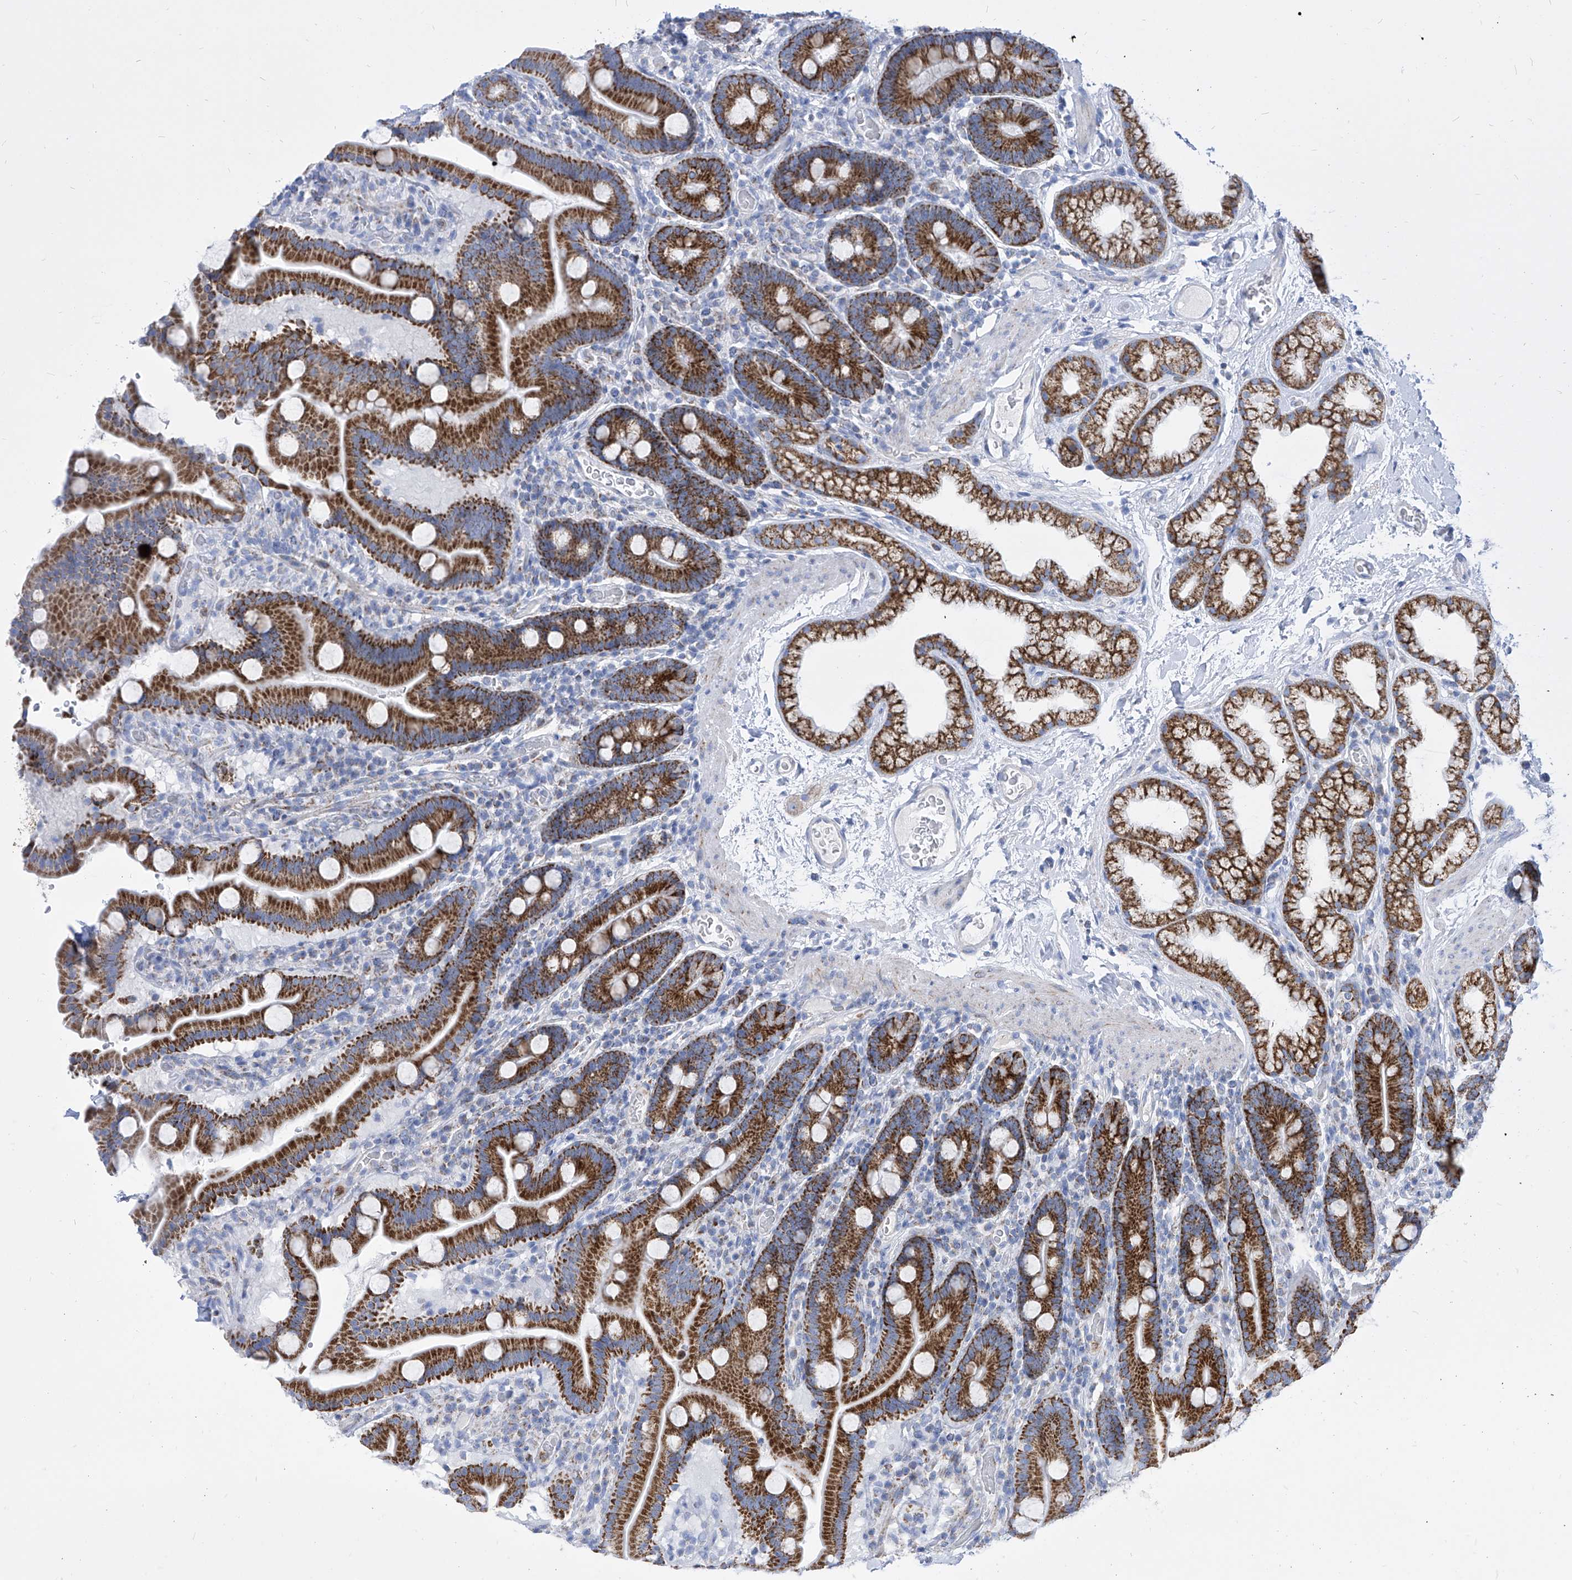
{"staining": {"intensity": "strong", "quantity": ">75%", "location": "cytoplasmic/membranous"}, "tissue": "duodenum", "cell_type": "Glandular cells", "image_type": "normal", "snomed": [{"axis": "morphology", "description": "Normal tissue, NOS"}, {"axis": "topography", "description": "Duodenum"}], "caption": "There is high levels of strong cytoplasmic/membranous positivity in glandular cells of unremarkable duodenum, as demonstrated by immunohistochemical staining (brown color).", "gene": "COQ3", "patient": {"sex": "male", "age": 55}}